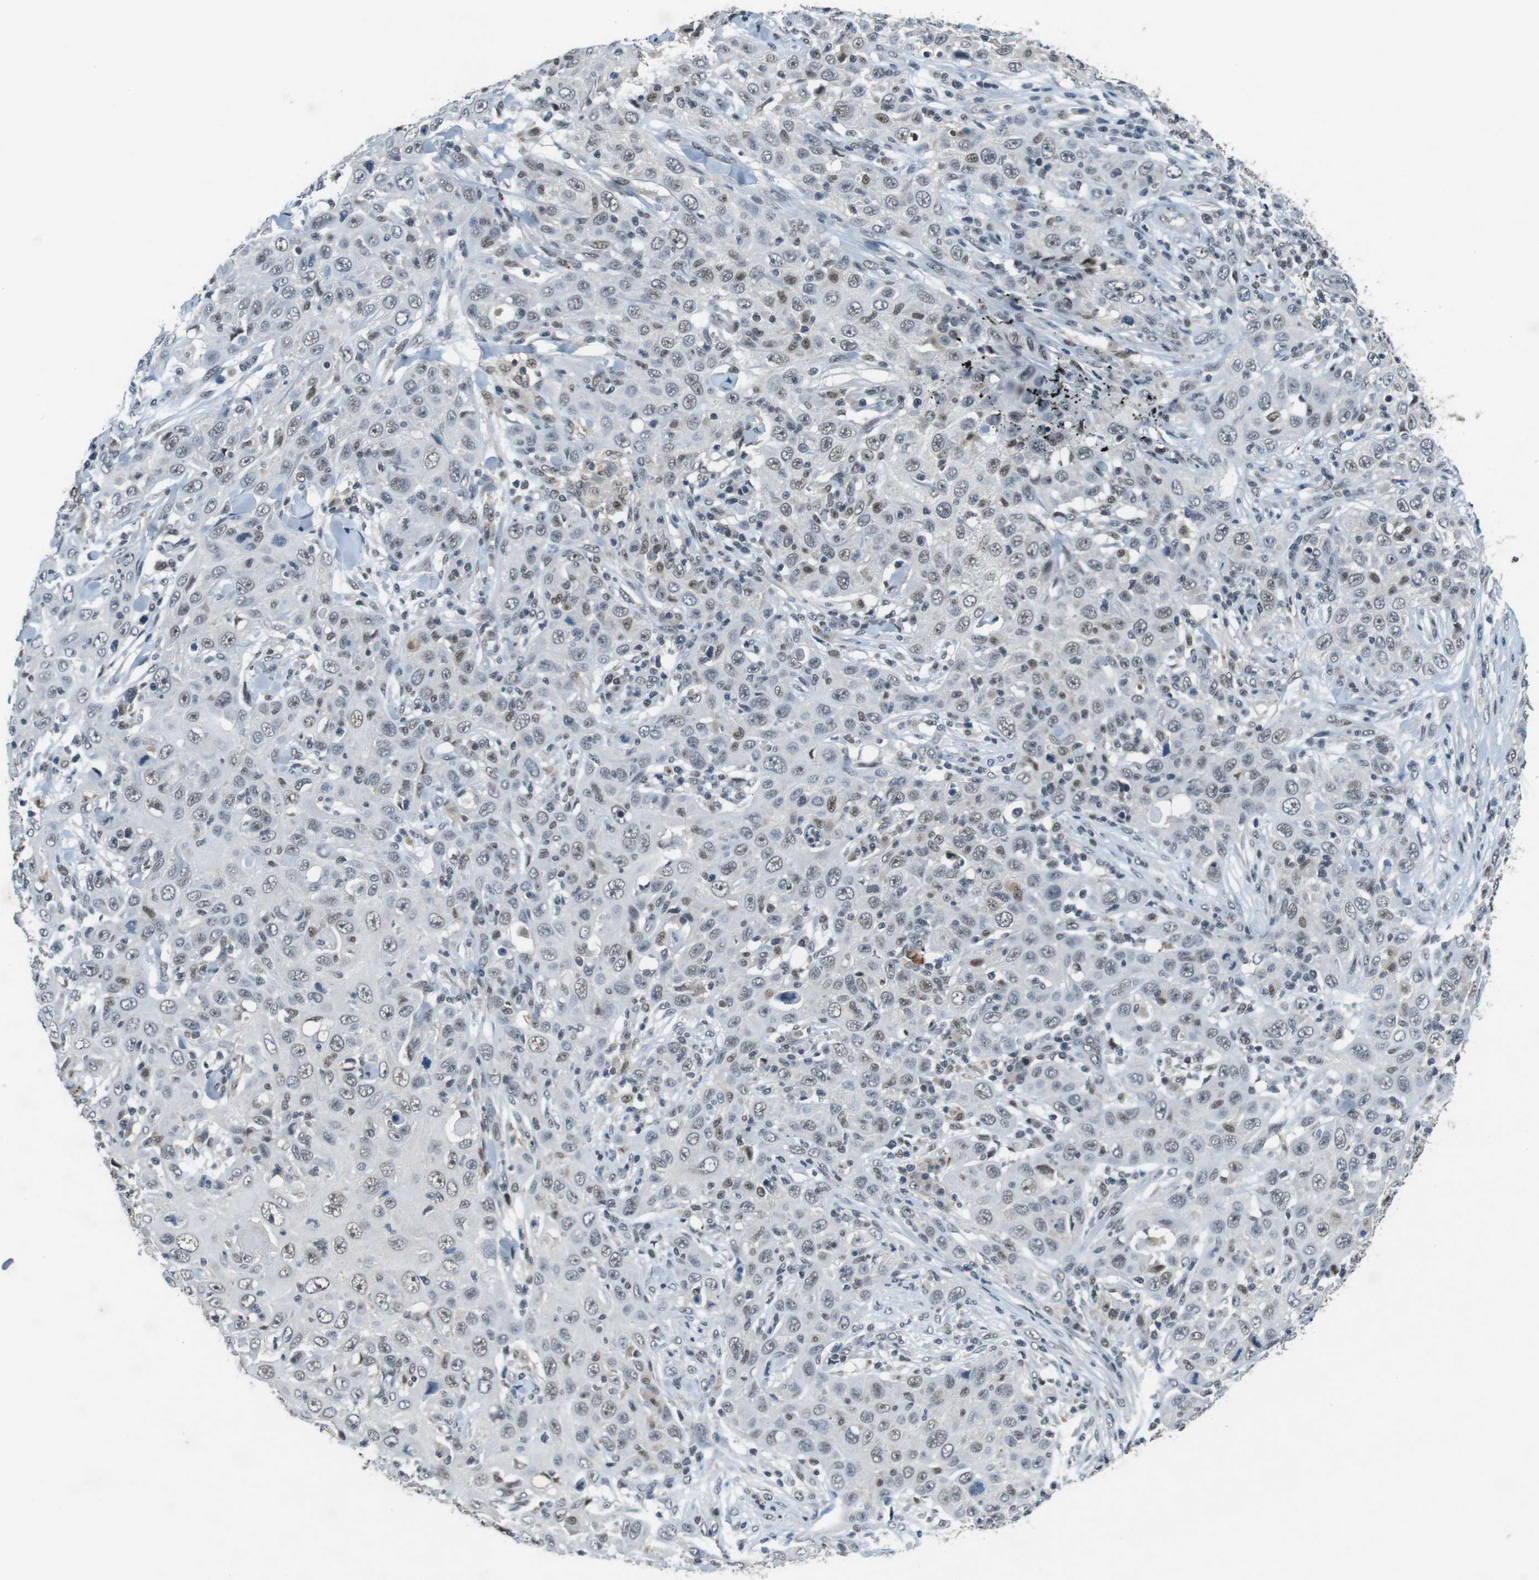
{"staining": {"intensity": "weak", "quantity": "25%-75%", "location": "nuclear"}, "tissue": "skin cancer", "cell_type": "Tumor cells", "image_type": "cancer", "snomed": [{"axis": "morphology", "description": "Squamous cell carcinoma, NOS"}, {"axis": "topography", "description": "Skin"}], "caption": "This is a photomicrograph of immunohistochemistry (IHC) staining of skin squamous cell carcinoma, which shows weak positivity in the nuclear of tumor cells.", "gene": "USP7", "patient": {"sex": "female", "age": 88}}